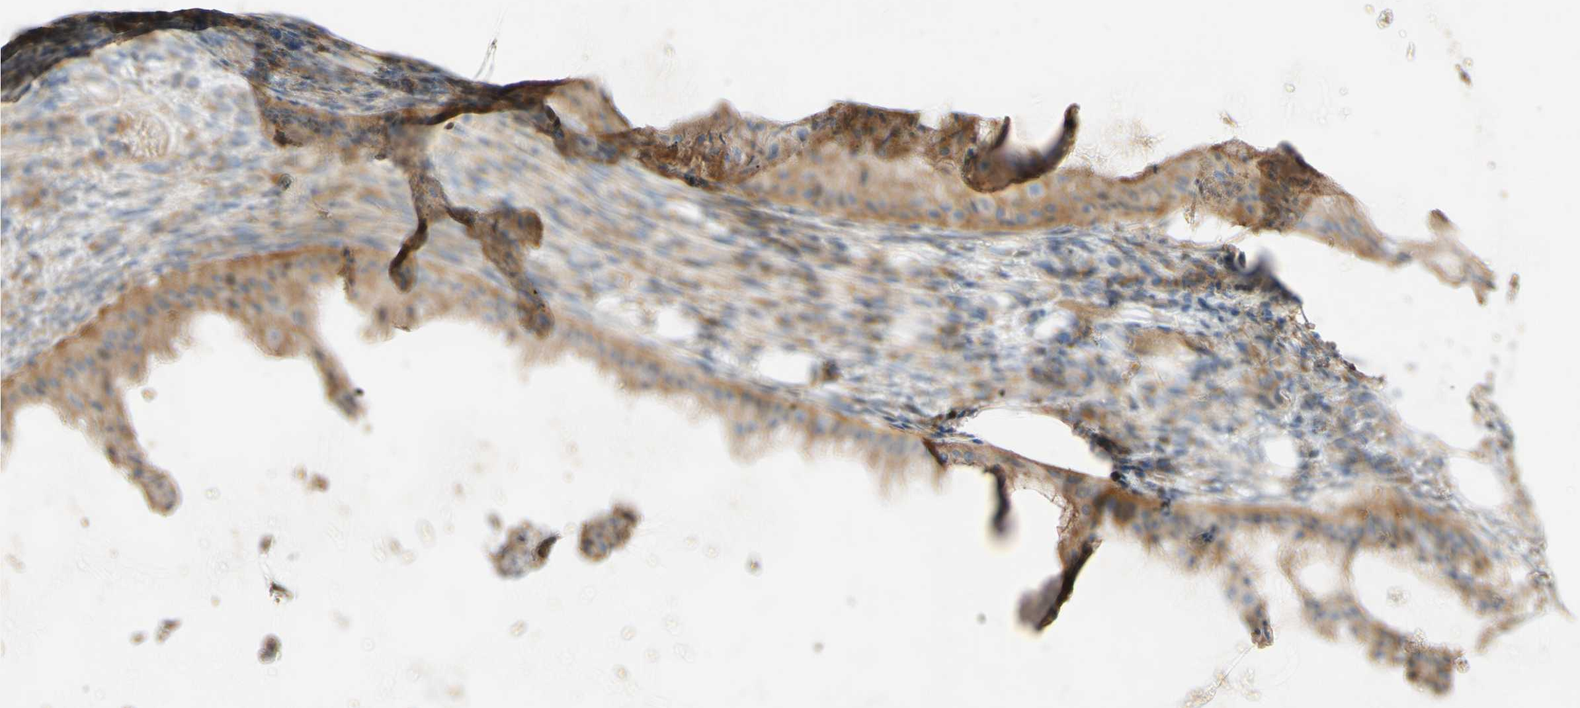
{"staining": {"intensity": "moderate", "quantity": ">75%", "location": "cytoplasmic/membranous"}, "tissue": "ovarian cancer", "cell_type": "Tumor cells", "image_type": "cancer", "snomed": [{"axis": "morphology", "description": "Cystadenocarcinoma, mucinous, NOS"}, {"axis": "topography", "description": "Ovary"}], "caption": "Ovarian mucinous cystadenocarcinoma was stained to show a protein in brown. There is medium levels of moderate cytoplasmic/membranous staining in about >75% of tumor cells. Immunohistochemistry (ihc) stains the protein in brown and the nuclei are stained blue.", "gene": "DKK3", "patient": {"sex": "female", "age": 61}}